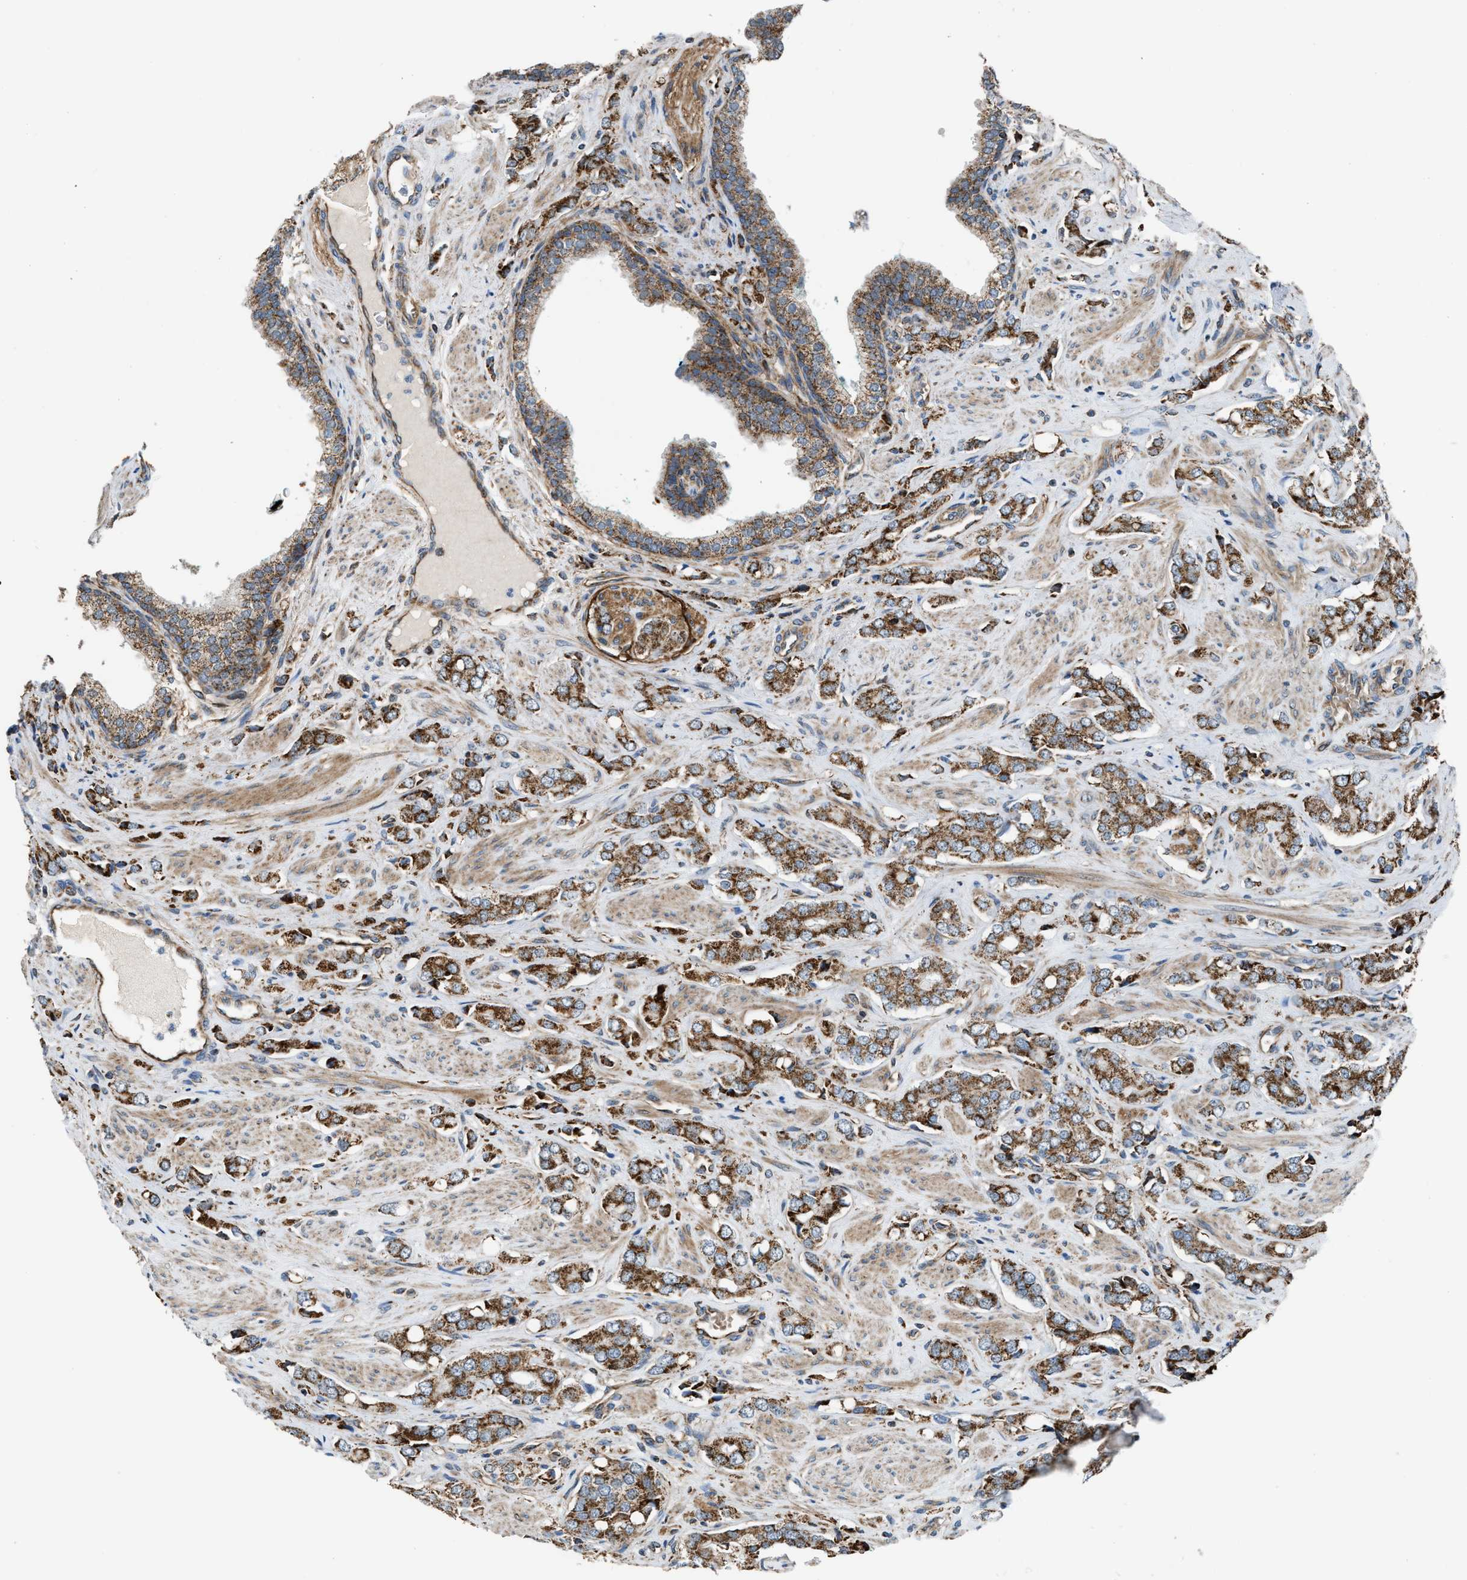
{"staining": {"intensity": "moderate", "quantity": ">75%", "location": "cytoplasmic/membranous"}, "tissue": "prostate cancer", "cell_type": "Tumor cells", "image_type": "cancer", "snomed": [{"axis": "morphology", "description": "Adenocarcinoma, High grade"}, {"axis": "topography", "description": "Prostate"}], "caption": "This is a histology image of immunohistochemistry staining of prostate cancer, which shows moderate positivity in the cytoplasmic/membranous of tumor cells.", "gene": "SLC10A3", "patient": {"sex": "male", "age": 52}}